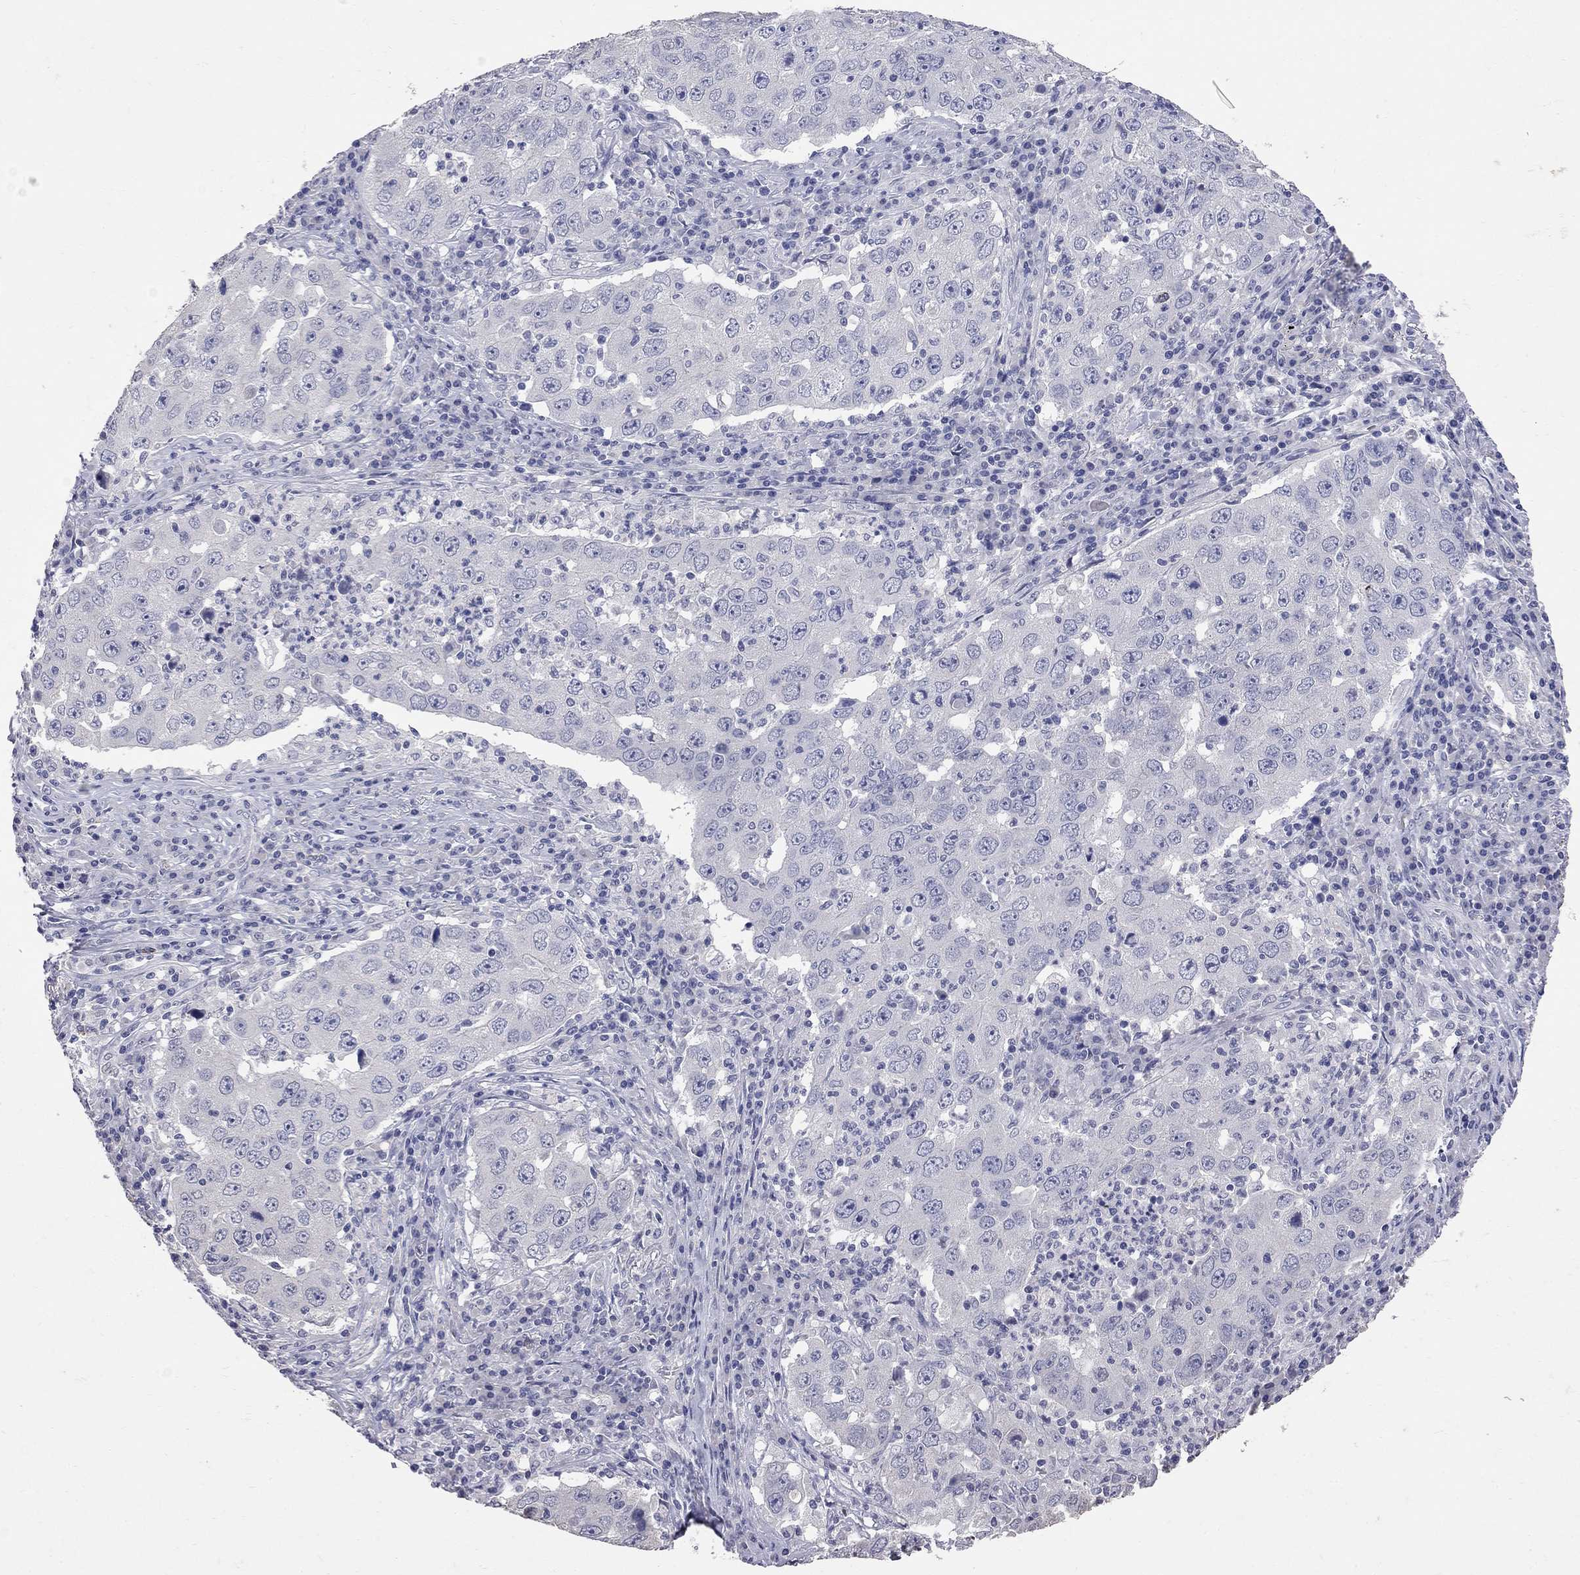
{"staining": {"intensity": "negative", "quantity": "none", "location": "none"}, "tissue": "lung cancer", "cell_type": "Tumor cells", "image_type": "cancer", "snomed": [{"axis": "morphology", "description": "Adenocarcinoma, NOS"}, {"axis": "topography", "description": "Lung"}], "caption": "Tumor cells show no significant protein expression in lung cancer.", "gene": "NOS2", "patient": {"sex": "male", "age": 73}}